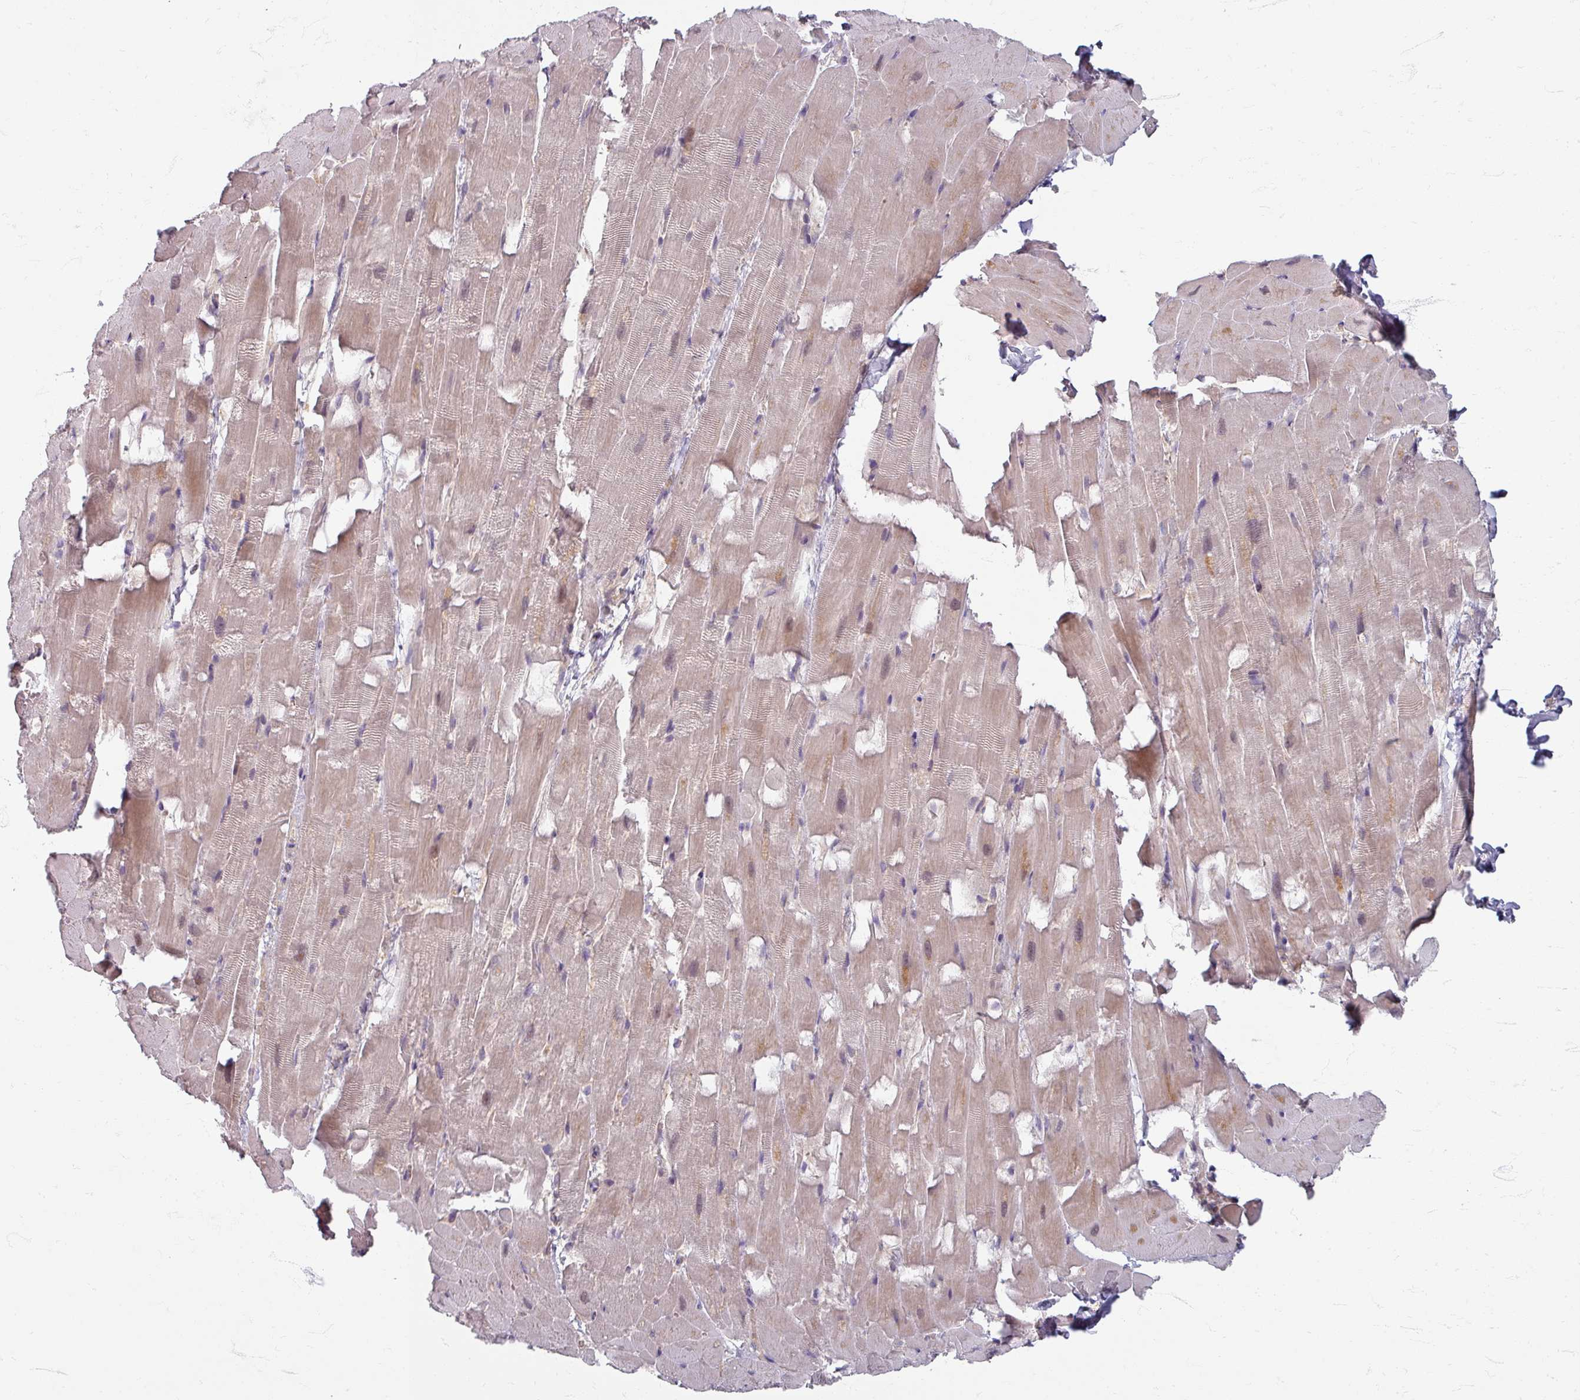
{"staining": {"intensity": "weak", "quantity": "25%-75%", "location": "cytoplasmic/membranous"}, "tissue": "heart muscle", "cell_type": "Cardiomyocytes", "image_type": "normal", "snomed": [{"axis": "morphology", "description": "Normal tissue, NOS"}, {"axis": "topography", "description": "Heart"}], "caption": "About 25%-75% of cardiomyocytes in normal human heart muscle show weak cytoplasmic/membranous protein expression as visualized by brown immunohistochemical staining.", "gene": "STAM", "patient": {"sex": "male", "age": 37}}